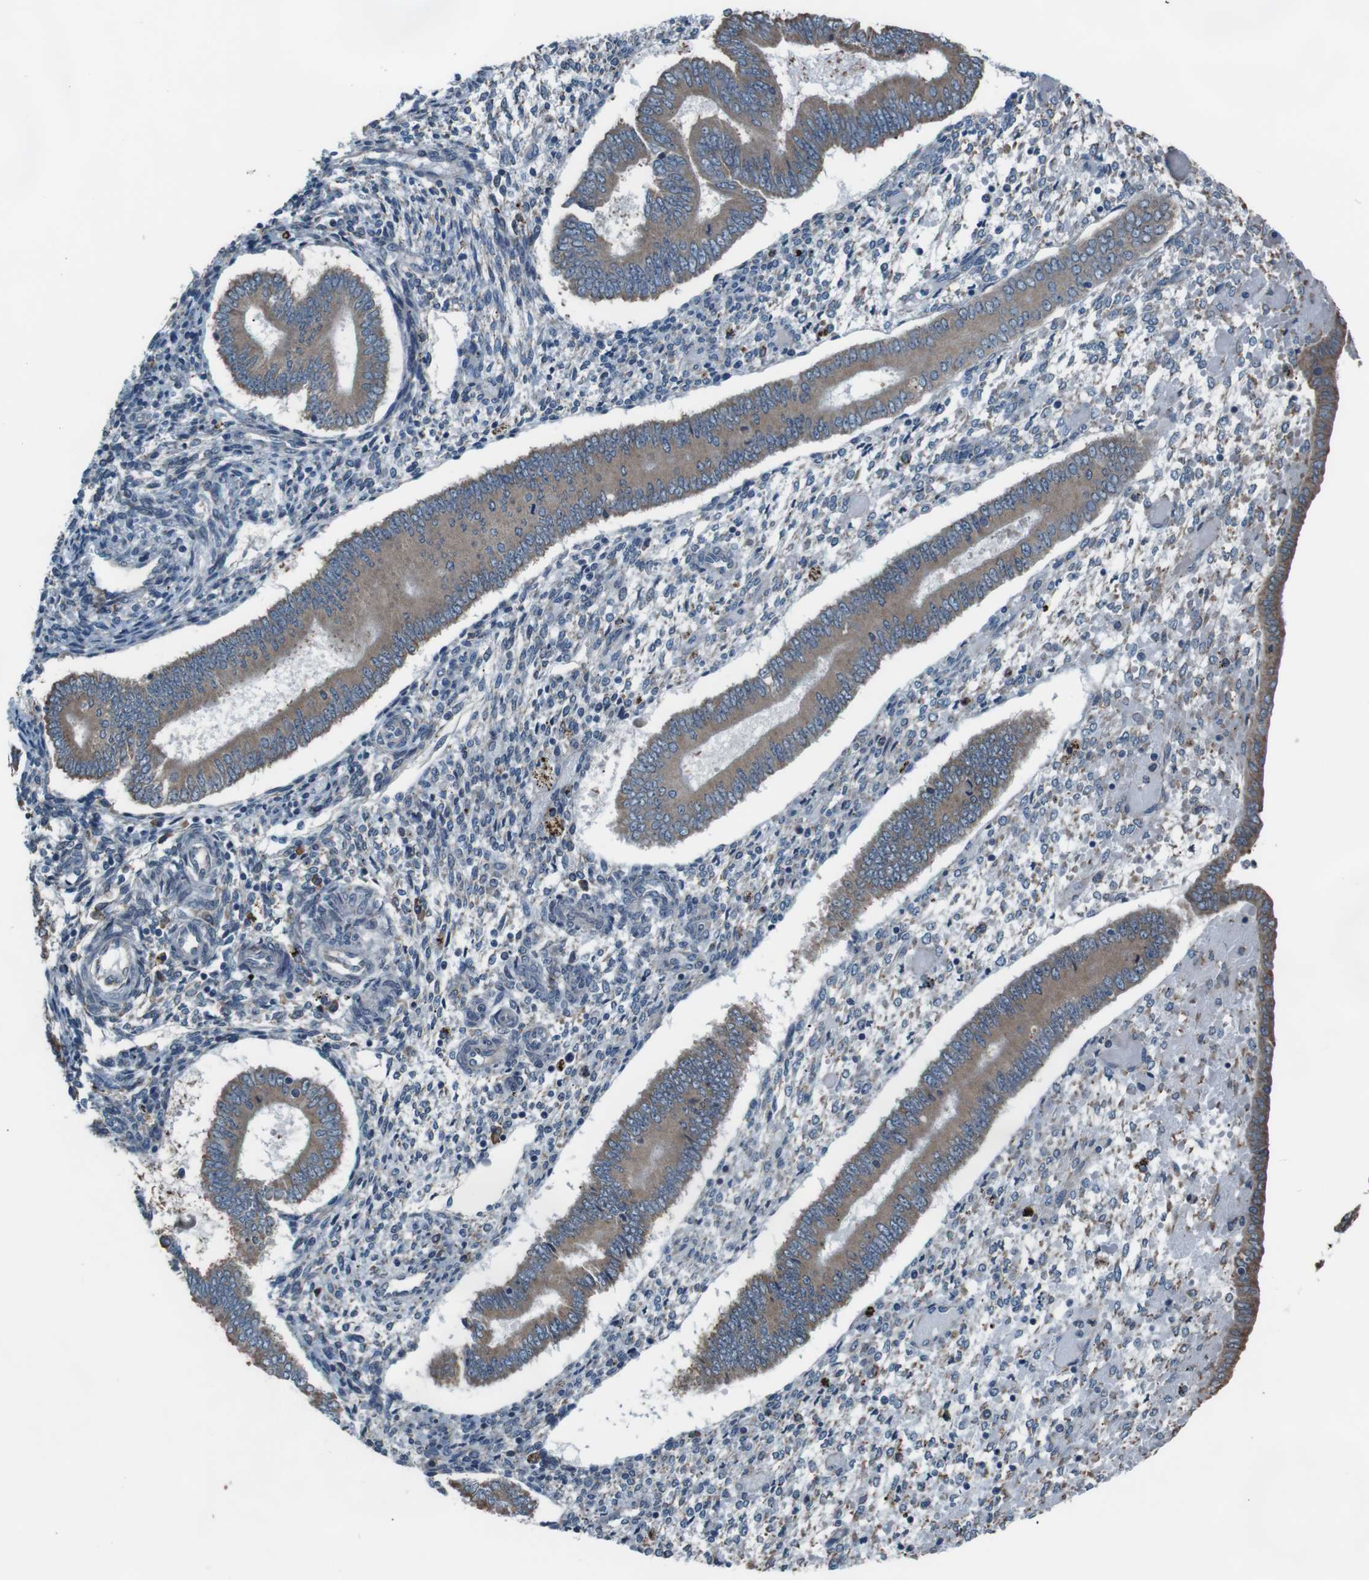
{"staining": {"intensity": "negative", "quantity": "none", "location": "none"}, "tissue": "endometrium", "cell_type": "Cells in endometrial stroma", "image_type": "normal", "snomed": [{"axis": "morphology", "description": "Normal tissue, NOS"}, {"axis": "topography", "description": "Endometrium"}], "caption": "Endometrium stained for a protein using immunohistochemistry (IHC) demonstrates no expression cells in endometrial stroma.", "gene": "SIGMAR1", "patient": {"sex": "female", "age": 42}}